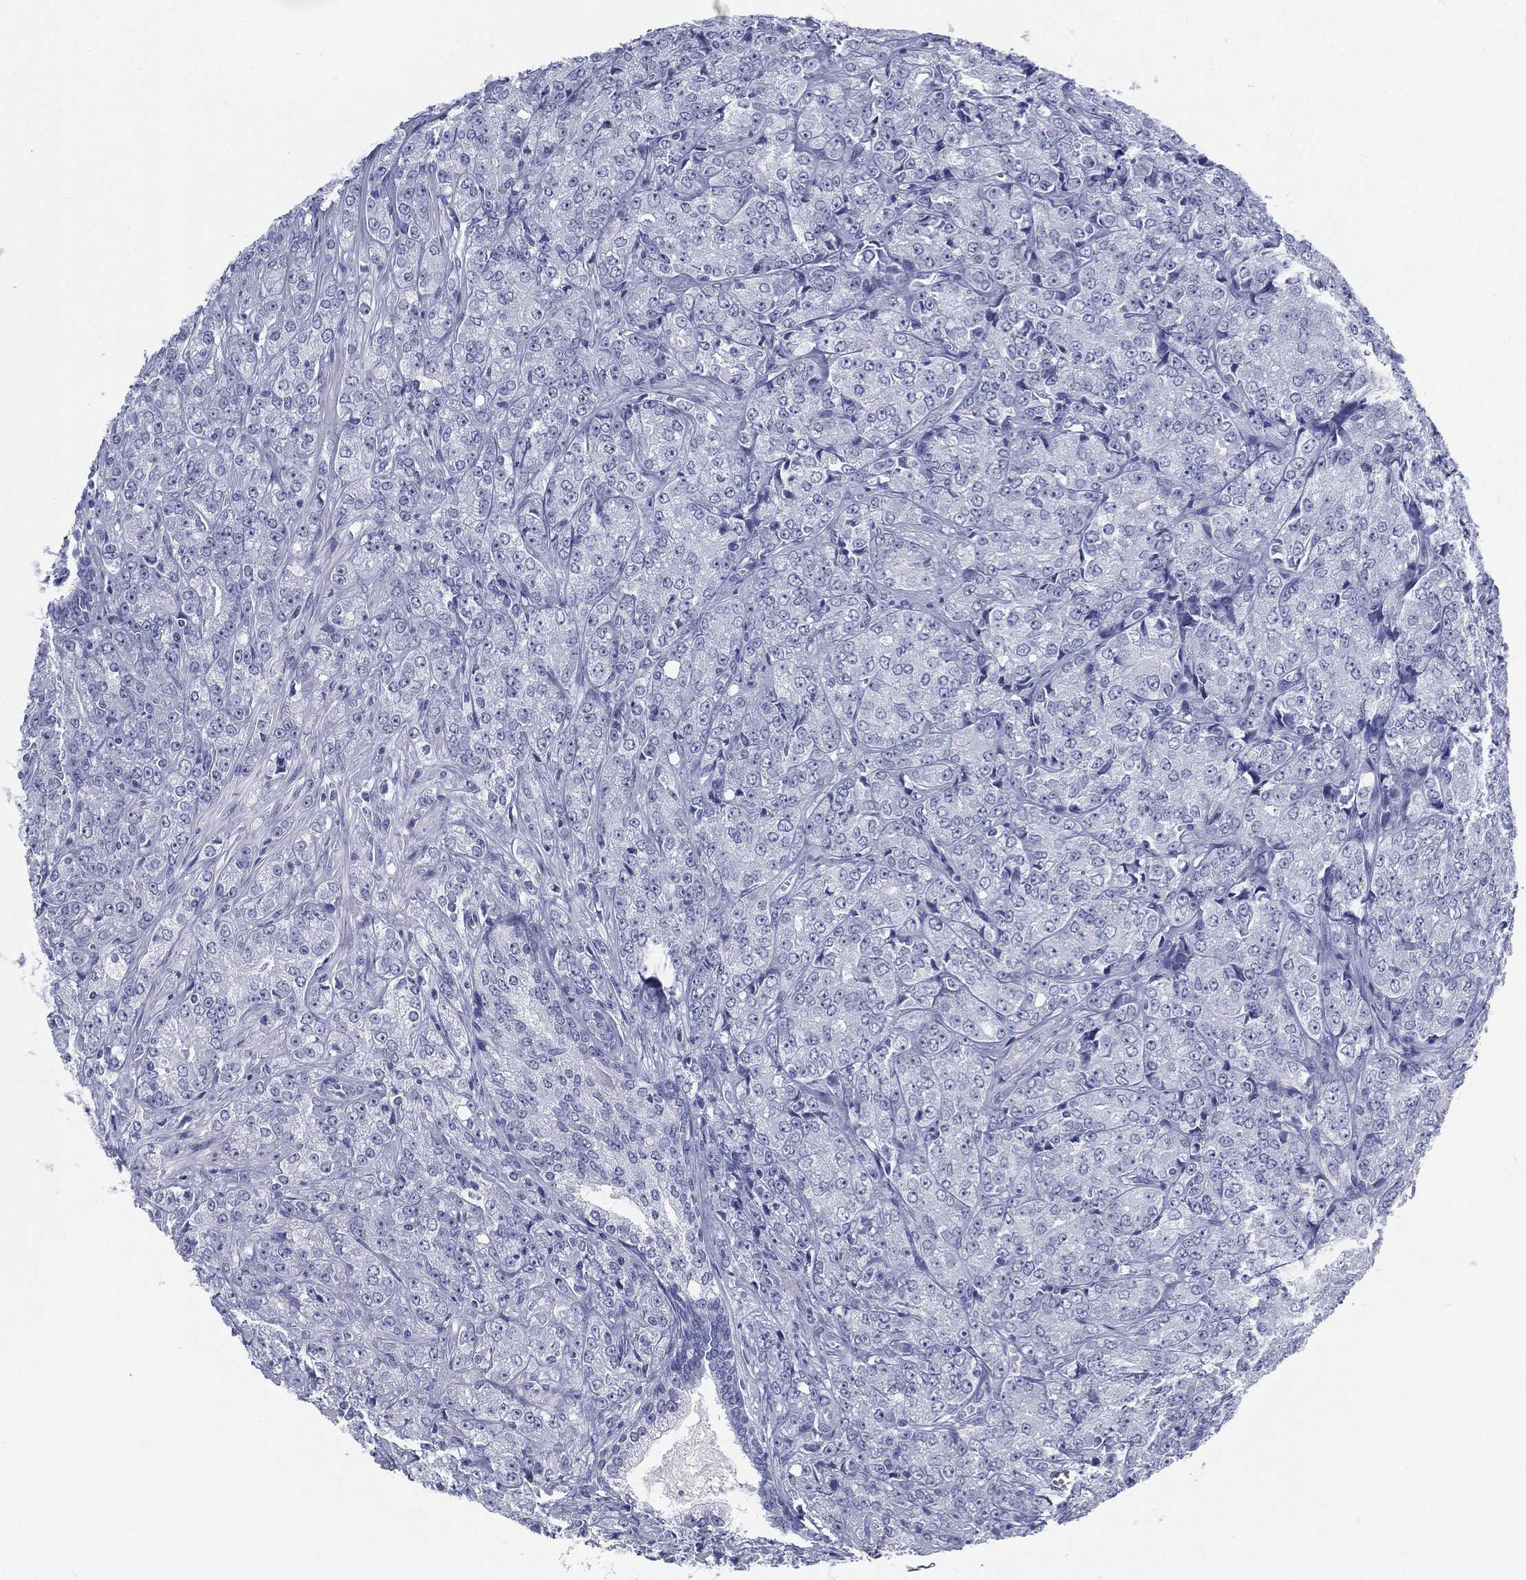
{"staining": {"intensity": "negative", "quantity": "none", "location": "none"}, "tissue": "prostate cancer", "cell_type": "Tumor cells", "image_type": "cancer", "snomed": [{"axis": "morphology", "description": "Adenocarcinoma, NOS"}, {"axis": "topography", "description": "Prostate and seminal vesicle, NOS"}, {"axis": "topography", "description": "Prostate"}], "caption": "The histopathology image demonstrates no staining of tumor cells in prostate adenocarcinoma.", "gene": "ATP1B2", "patient": {"sex": "male", "age": 68}}